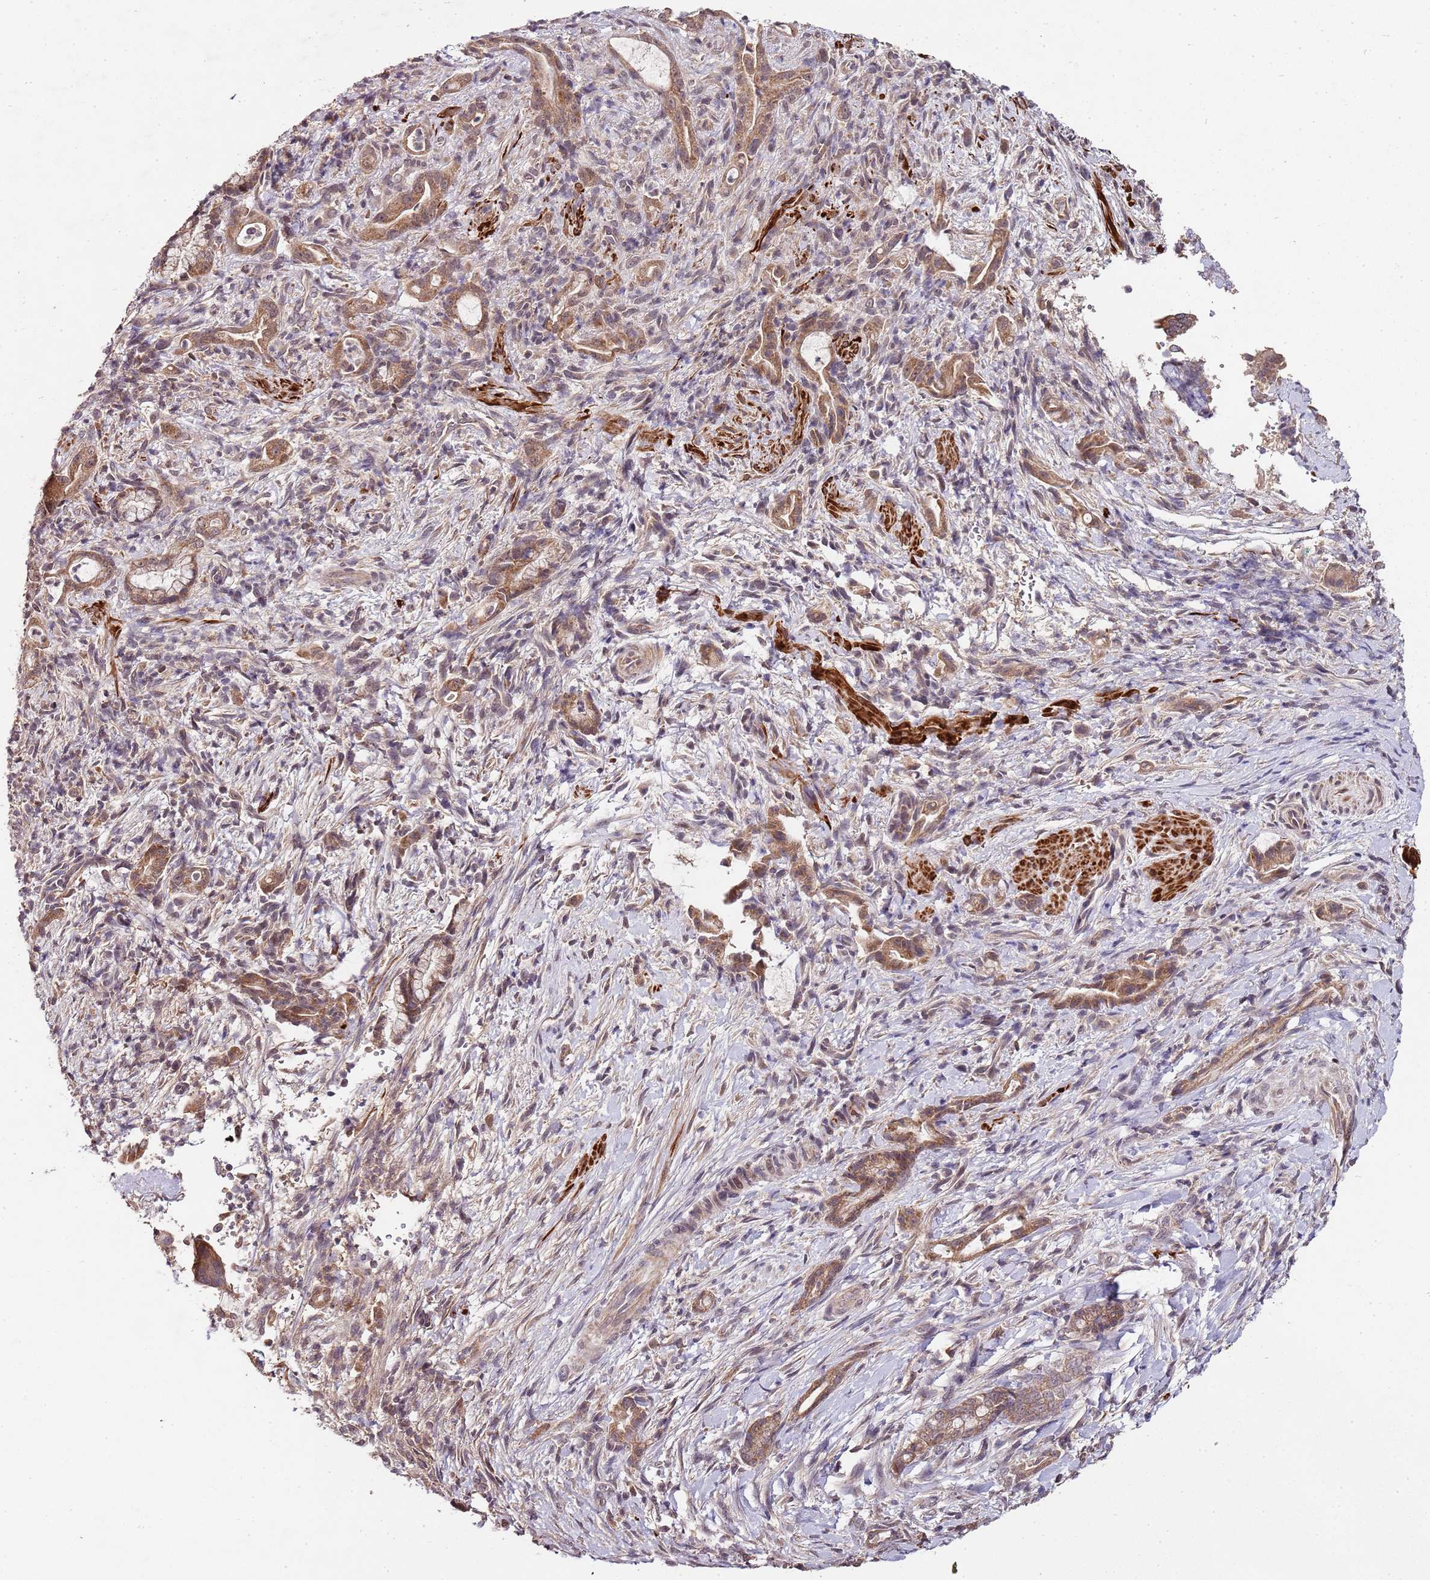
{"staining": {"intensity": "moderate", "quantity": ">75%", "location": "cytoplasmic/membranous"}, "tissue": "pancreatic cancer", "cell_type": "Tumor cells", "image_type": "cancer", "snomed": [{"axis": "morphology", "description": "Normal tissue, NOS"}, {"axis": "morphology", "description": "Adenocarcinoma, NOS"}, {"axis": "topography", "description": "Pancreas"}], "caption": "Immunohistochemistry of human adenocarcinoma (pancreatic) displays medium levels of moderate cytoplasmic/membranous staining in approximately >75% of tumor cells.", "gene": "LIN37", "patient": {"sex": "female", "age": 55}}